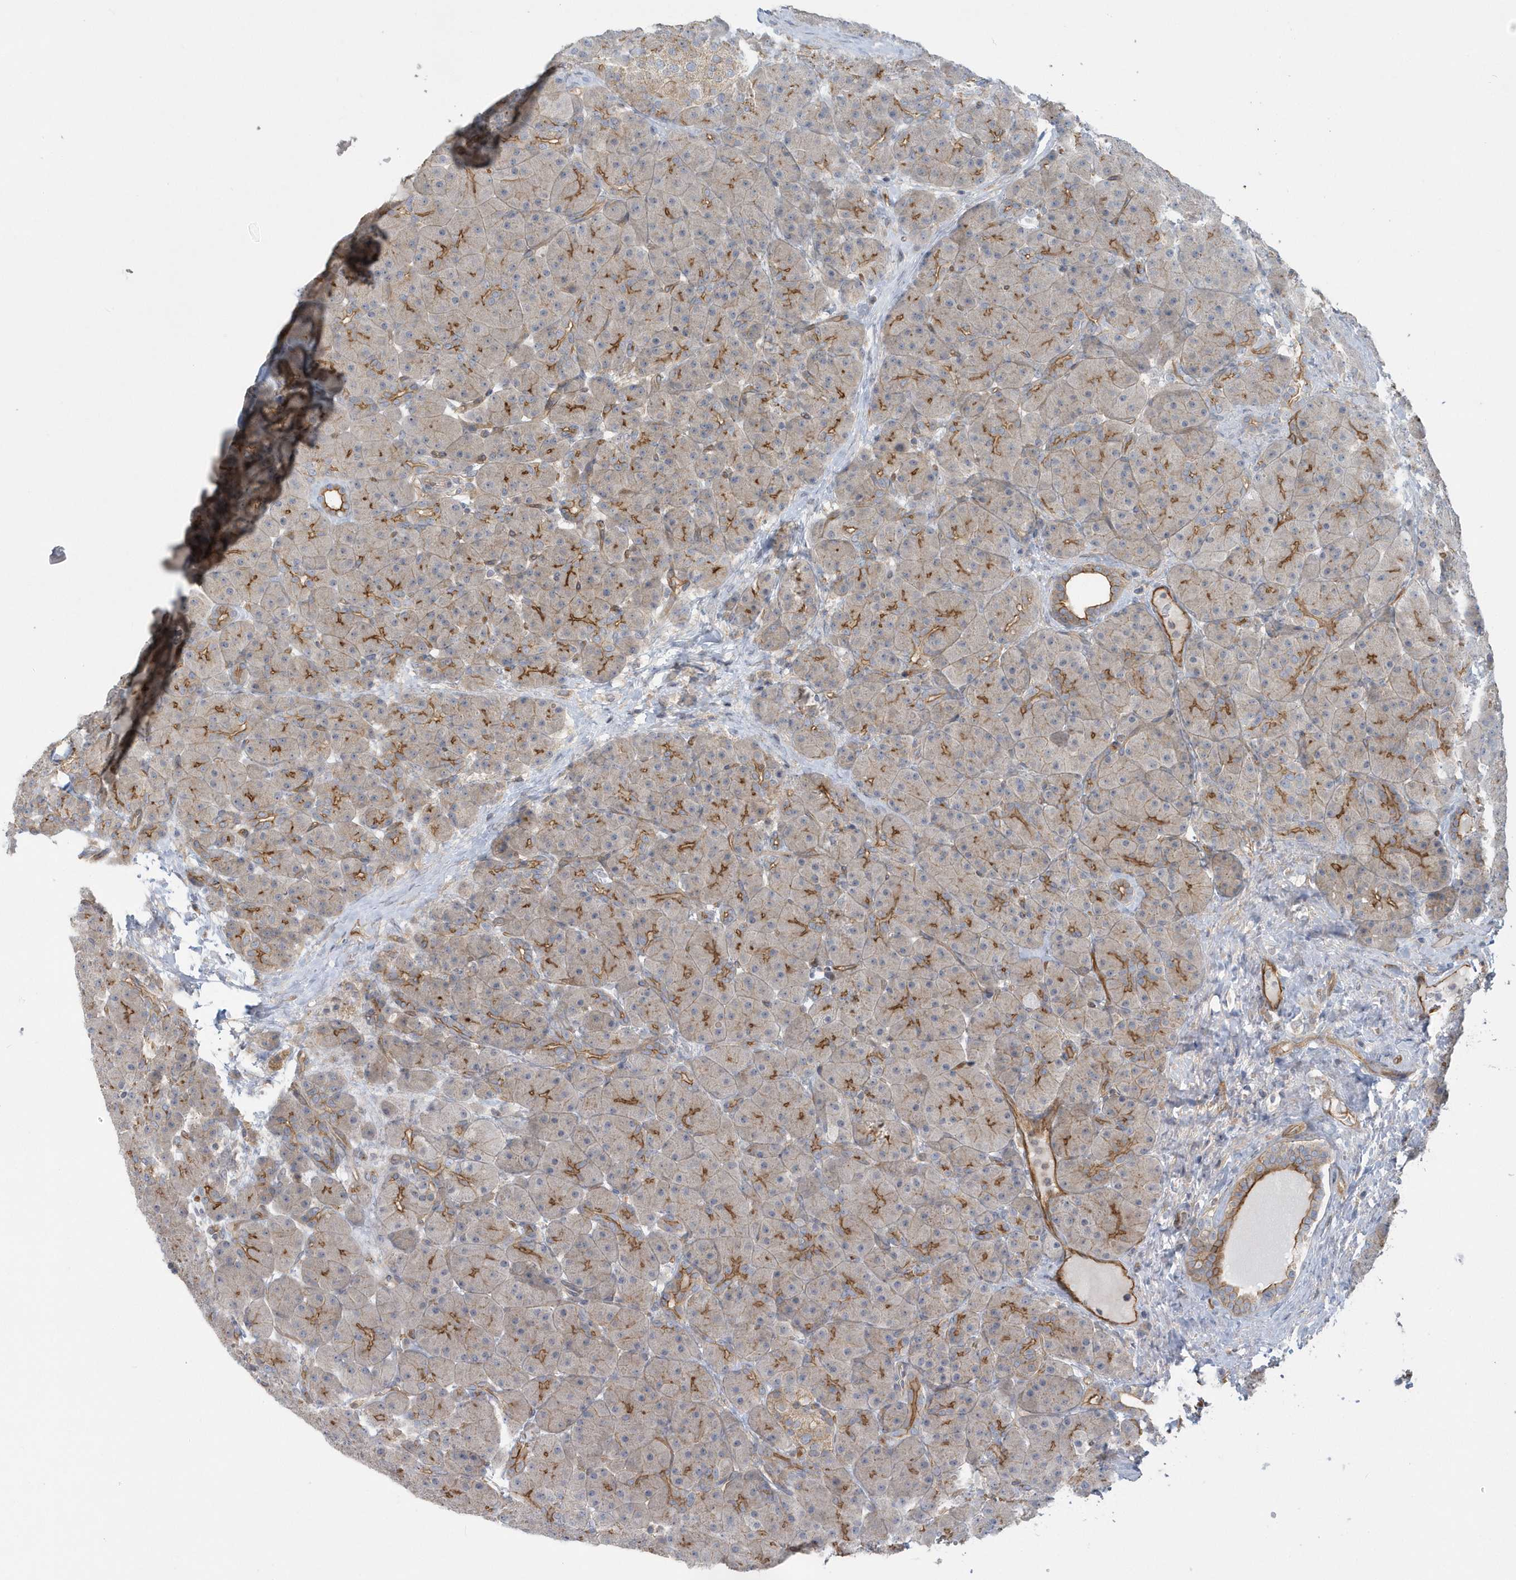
{"staining": {"intensity": "moderate", "quantity": "<25%", "location": "cytoplasmic/membranous"}, "tissue": "pancreas", "cell_type": "Exocrine glandular cells", "image_type": "normal", "snomed": [{"axis": "morphology", "description": "Normal tissue, NOS"}, {"axis": "topography", "description": "Pancreas"}], "caption": "Immunohistochemistry (IHC) (DAB (3,3'-diaminobenzidine)) staining of unremarkable human pancreas reveals moderate cytoplasmic/membranous protein staining in about <25% of exocrine glandular cells.", "gene": "RAI14", "patient": {"sex": "male", "age": 66}}